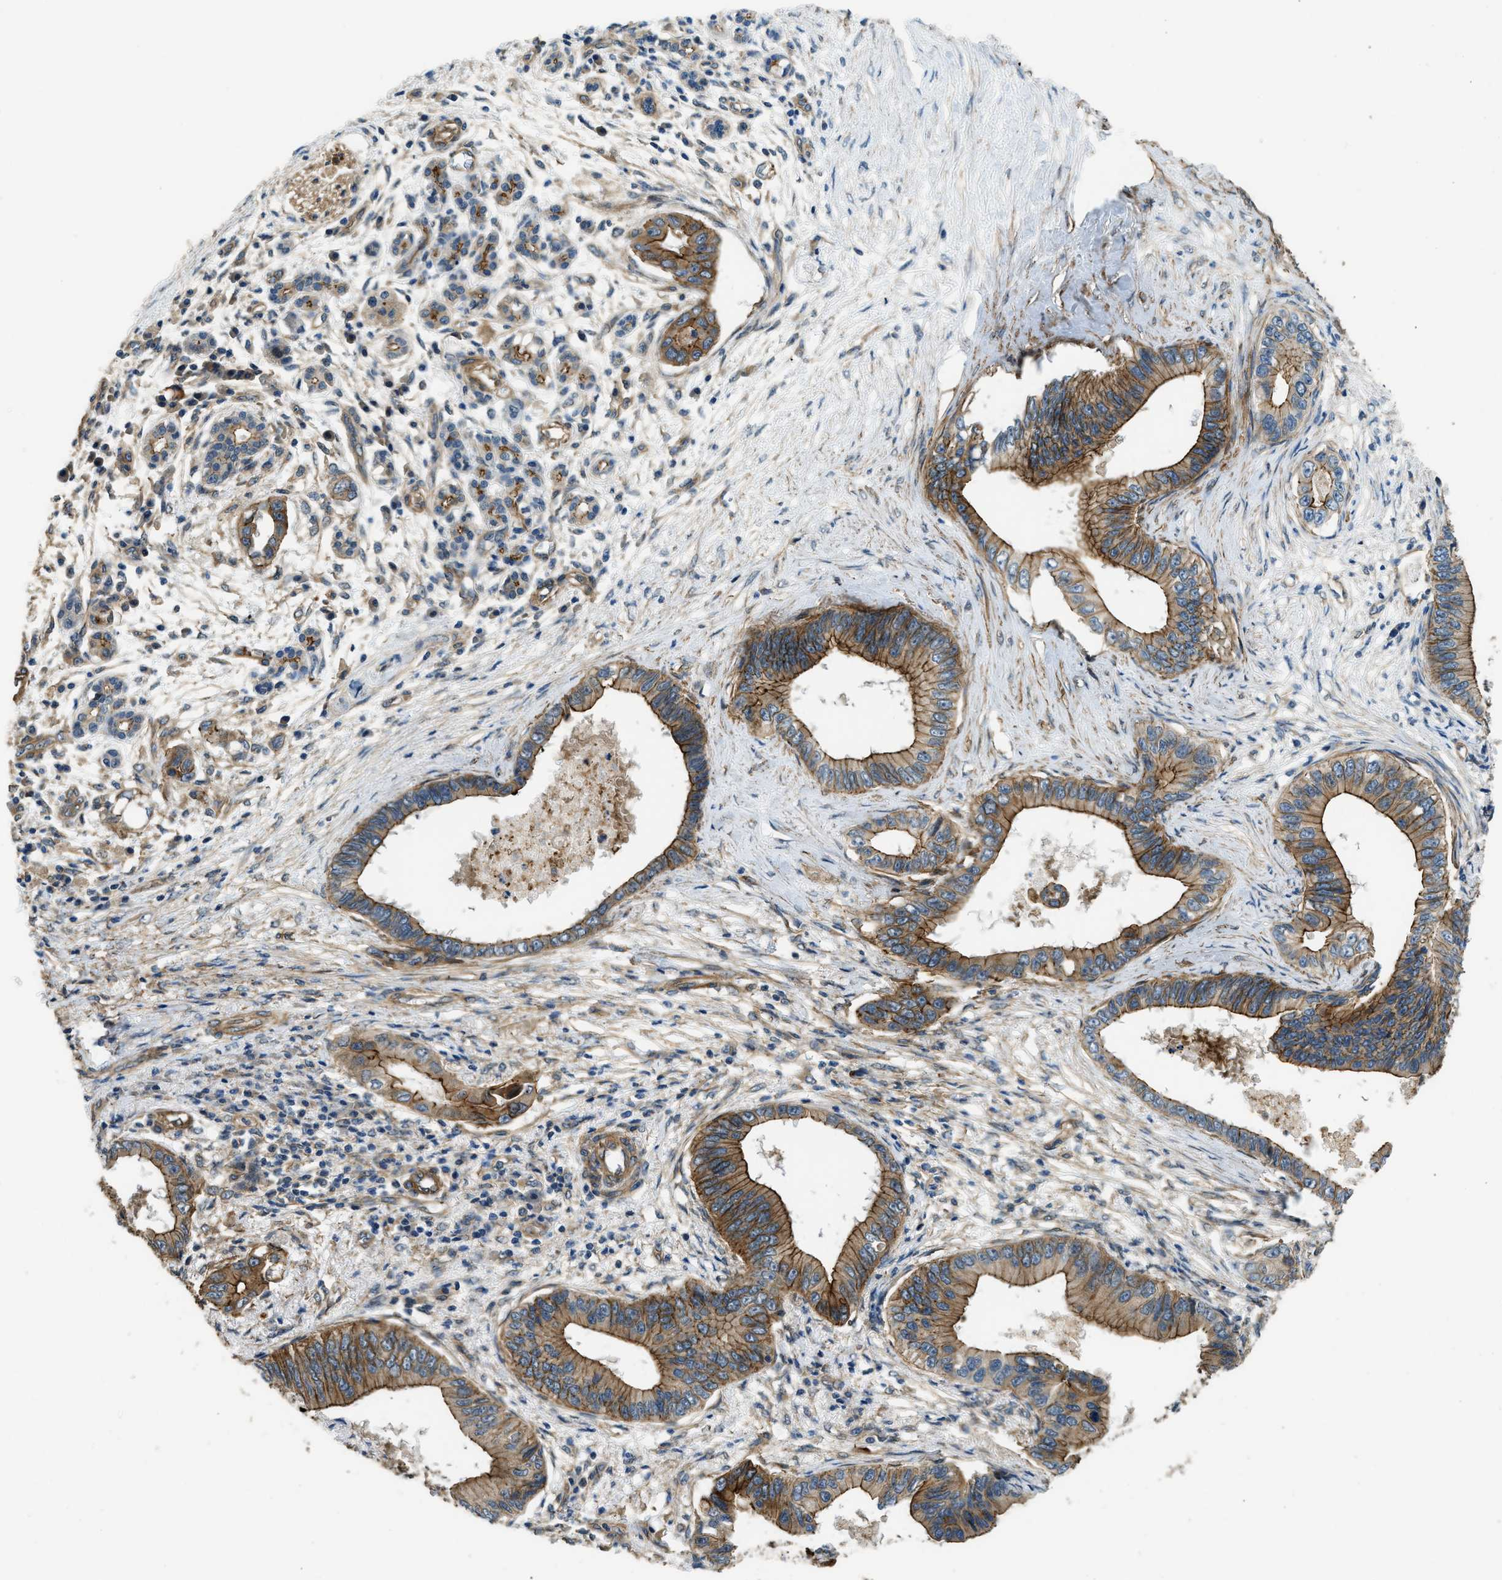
{"staining": {"intensity": "moderate", "quantity": ">75%", "location": "cytoplasmic/membranous"}, "tissue": "pancreatic cancer", "cell_type": "Tumor cells", "image_type": "cancer", "snomed": [{"axis": "morphology", "description": "Adenocarcinoma, NOS"}, {"axis": "topography", "description": "Pancreas"}], "caption": "DAB immunohistochemical staining of human pancreatic adenocarcinoma demonstrates moderate cytoplasmic/membranous protein staining in about >75% of tumor cells.", "gene": "CGN", "patient": {"sex": "male", "age": 77}}